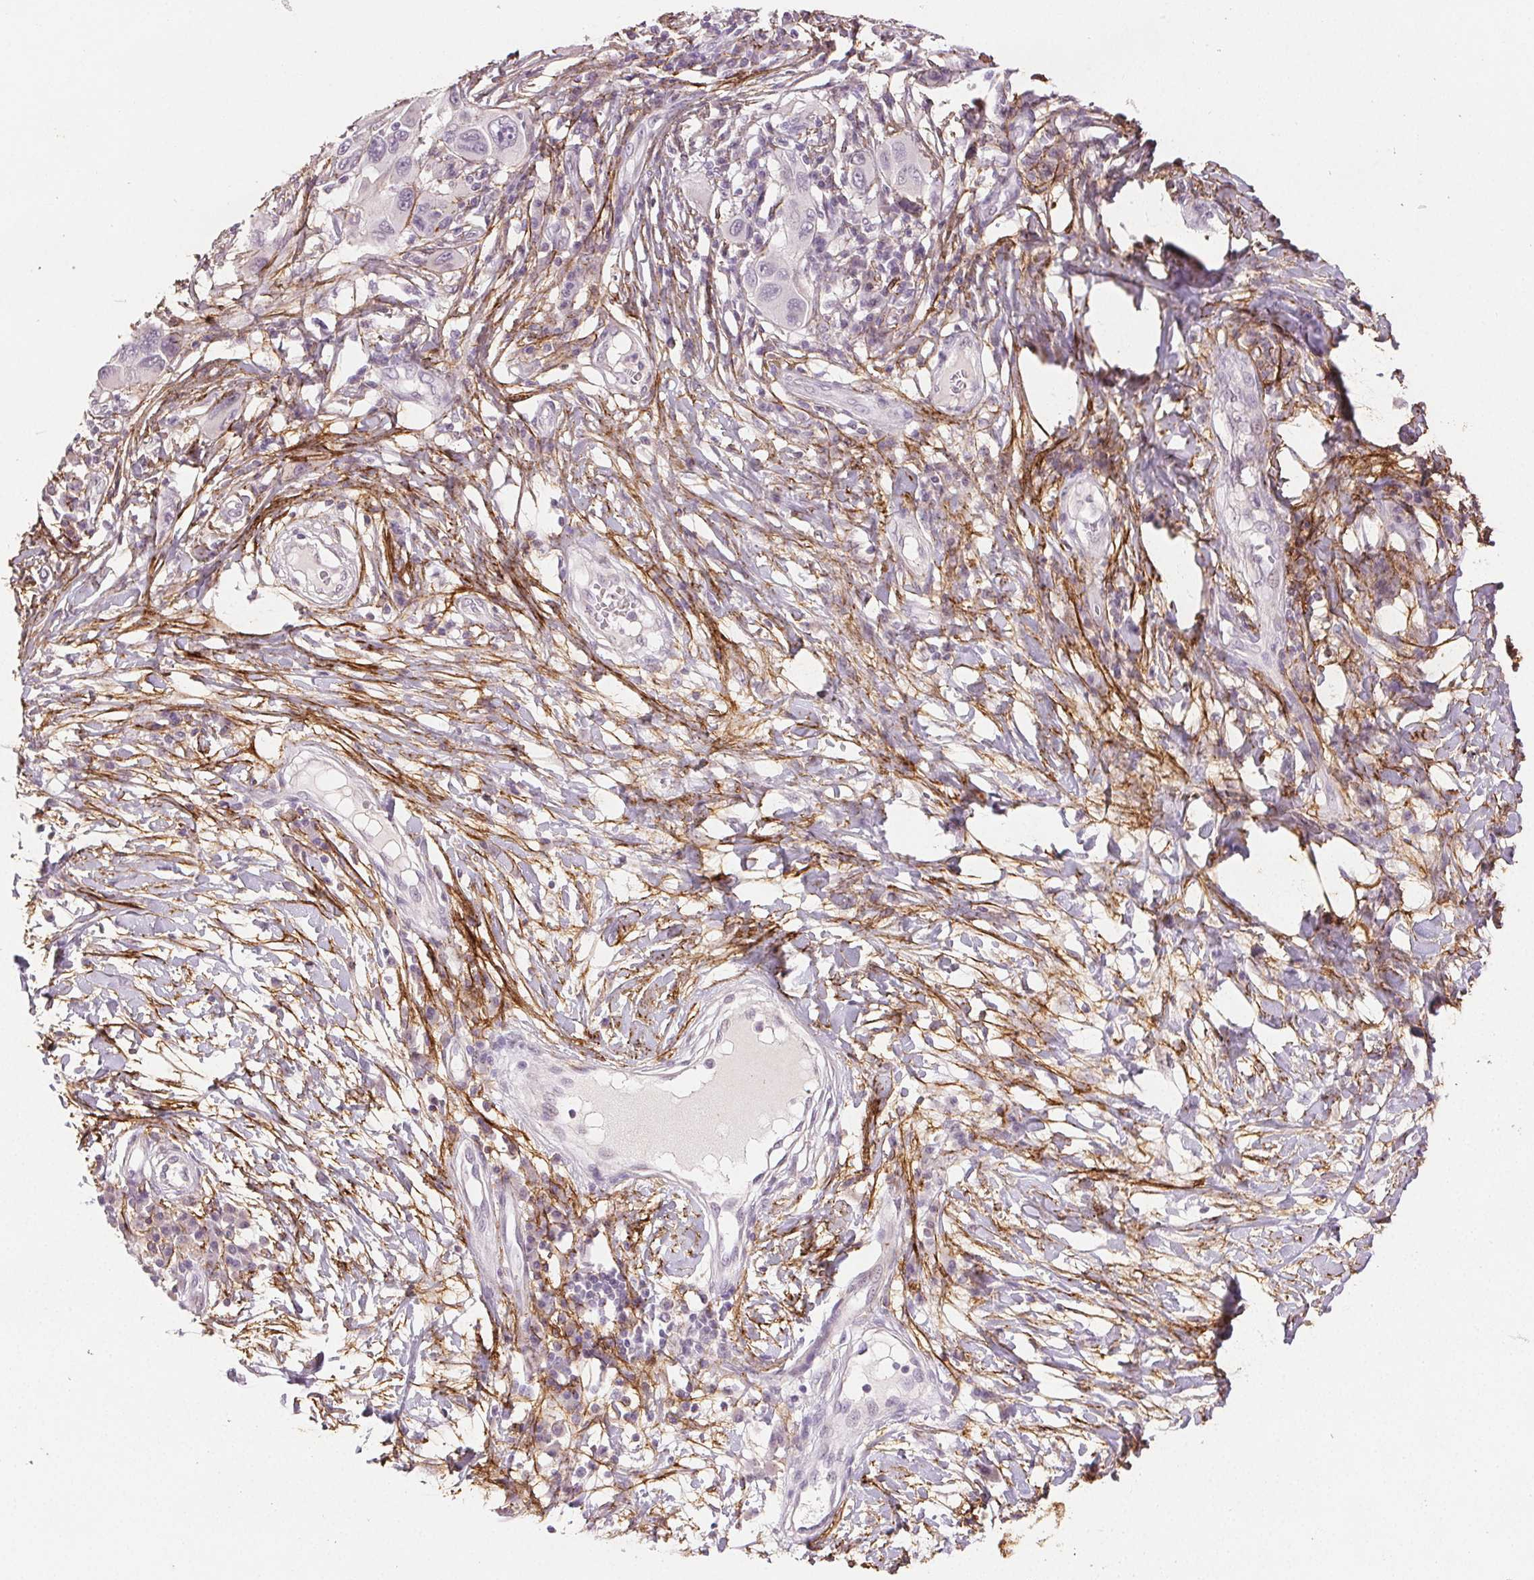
{"staining": {"intensity": "negative", "quantity": "none", "location": "none"}, "tissue": "melanoma", "cell_type": "Tumor cells", "image_type": "cancer", "snomed": [{"axis": "morphology", "description": "Malignant melanoma, NOS"}, {"axis": "topography", "description": "Skin"}], "caption": "Human melanoma stained for a protein using IHC reveals no expression in tumor cells.", "gene": "FBN1", "patient": {"sex": "male", "age": 53}}